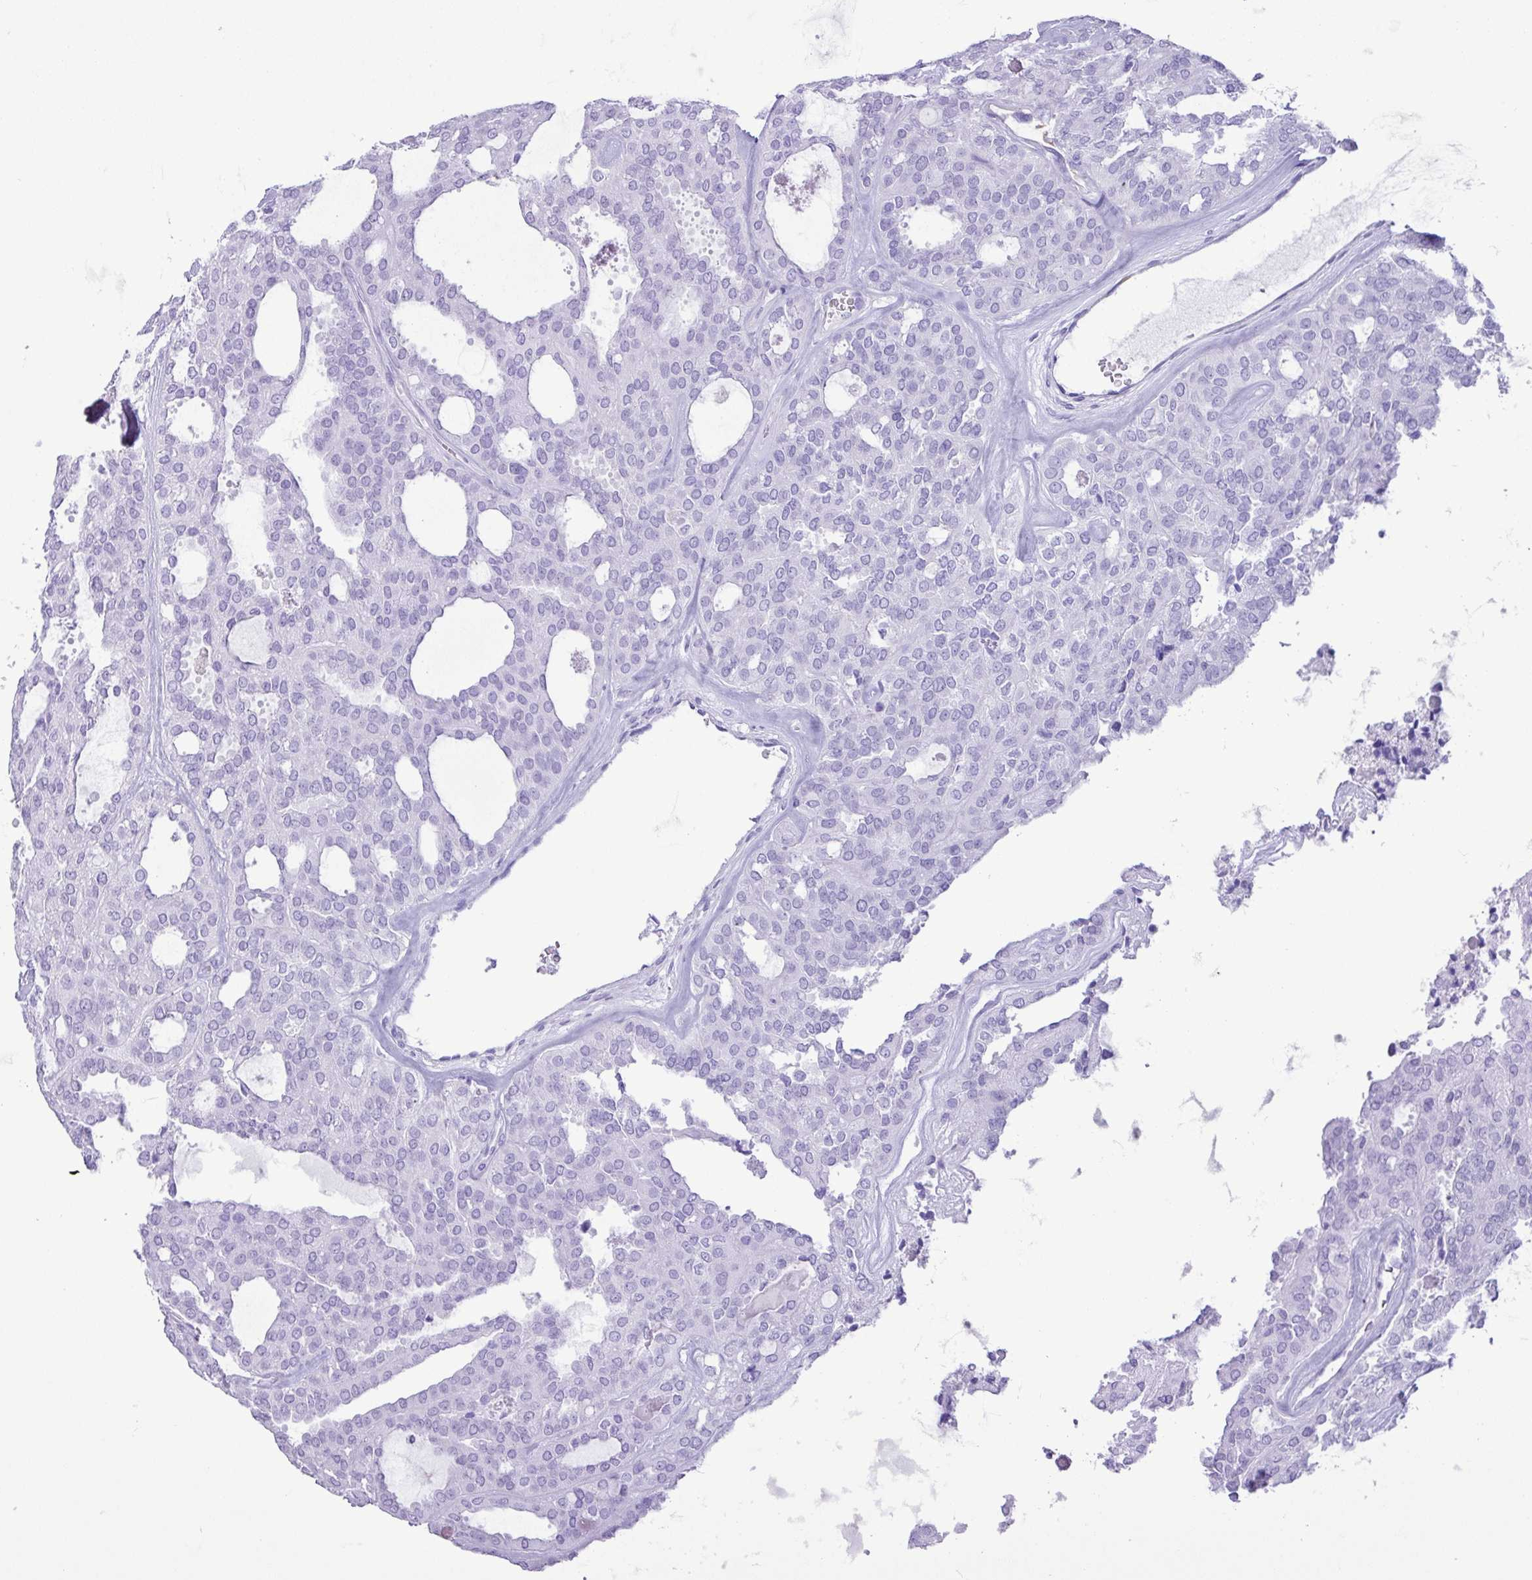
{"staining": {"intensity": "negative", "quantity": "none", "location": "none"}, "tissue": "thyroid cancer", "cell_type": "Tumor cells", "image_type": "cancer", "snomed": [{"axis": "morphology", "description": "Follicular adenoma carcinoma, NOS"}, {"axis": "topography", "description": "Thyroid gland"}], "caption": "This is an IHC photomicrograph of thyroid follicular adenoma carcinoma. There is no expression in tumor cells.", "gene": "CKMT2", "patient": {"sex": "male", "age": 75}}